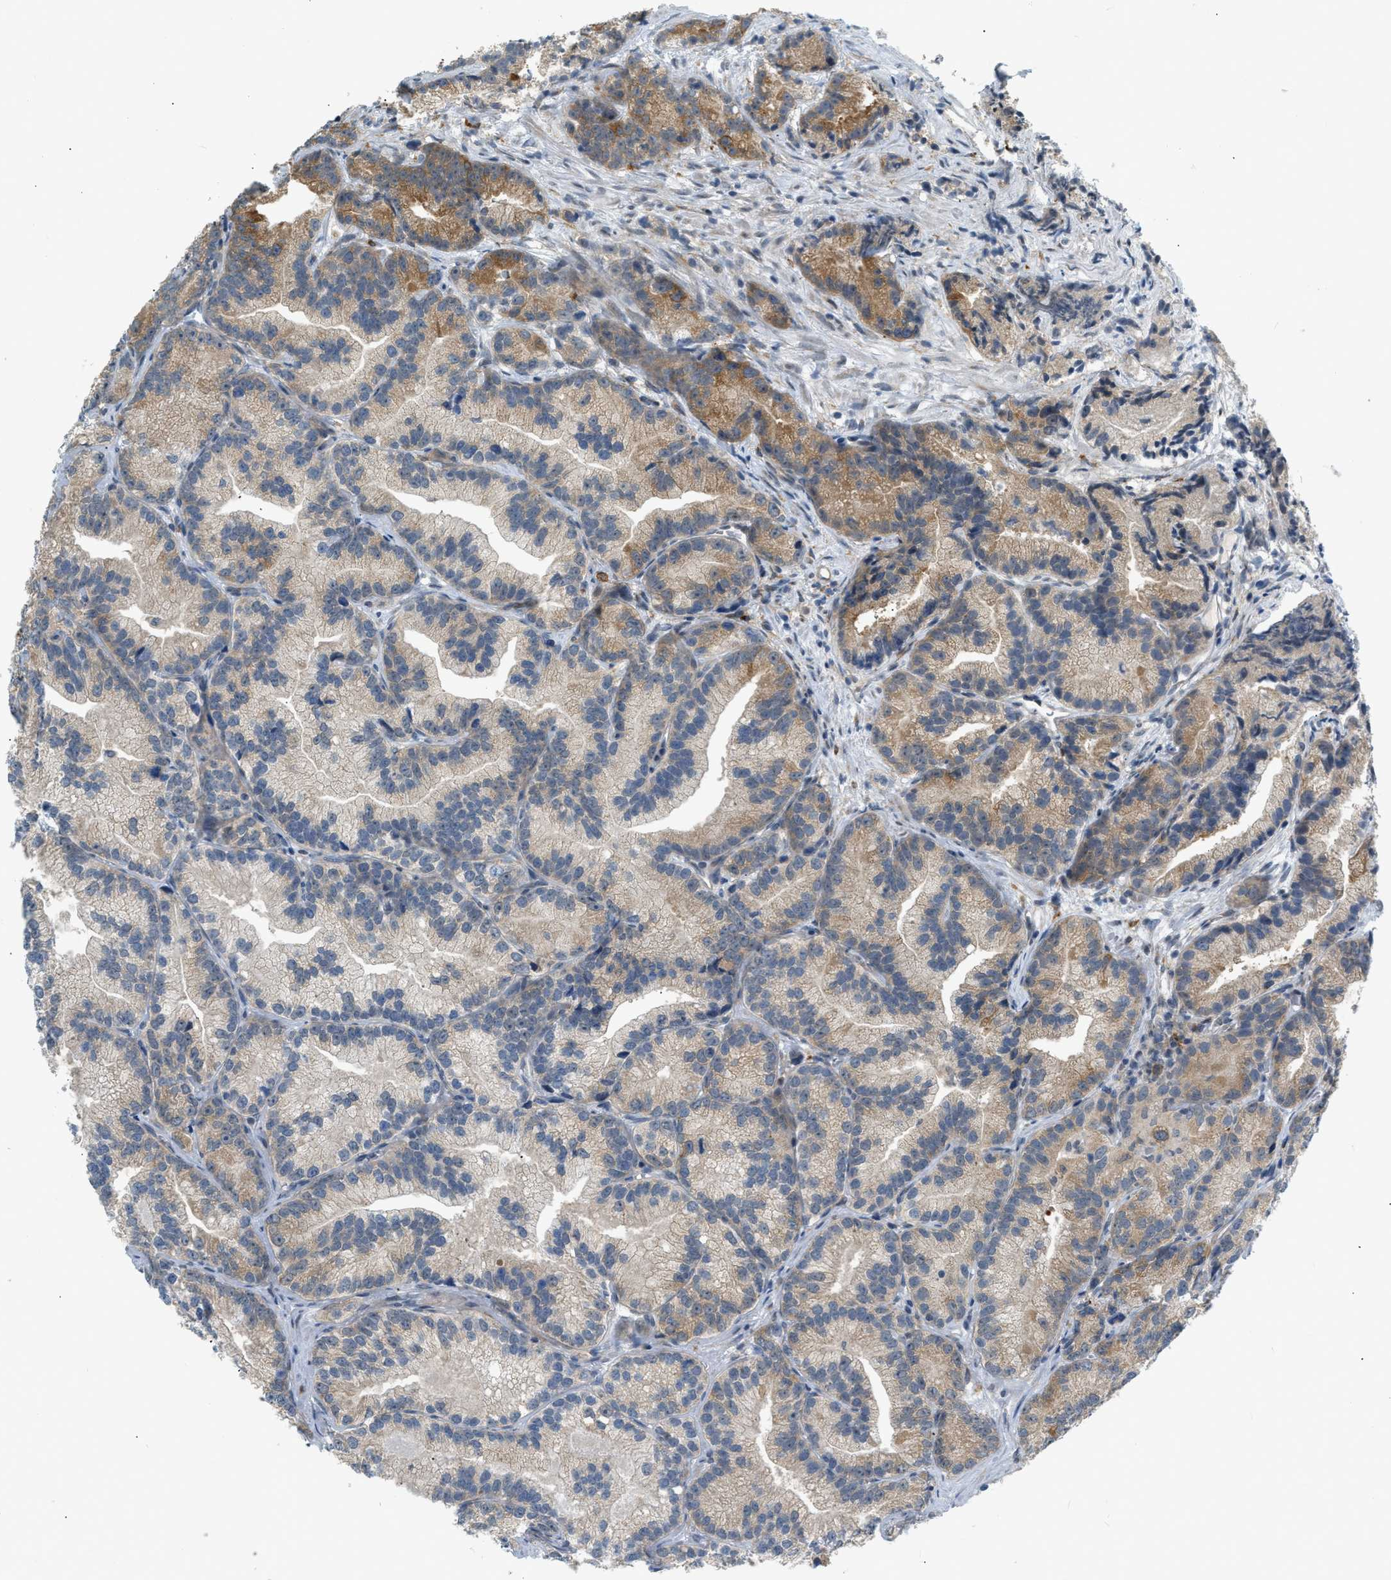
{"staining": {"intensity": "moderate", "quantity": "25%-75%", "location": "cytoplasmic/membranous"}, "tissue": "prostate cancer", "cell_type": "Tumor cells", "image_type": "cancer", "snomed": [{"axis": "morphology", "description": "Adenocarcinoma, Low grade"}, {"axis": "topography", "description": "Prostate"}], "caption": "Prostate cancer was stained to show a protein in brown. There is medium levels of moderate cytoplasmic/membranous staining in about 25%-75% of tumor cells.", "gene": "ZNF408", "patient": {"sex": "male", "age": 89}}